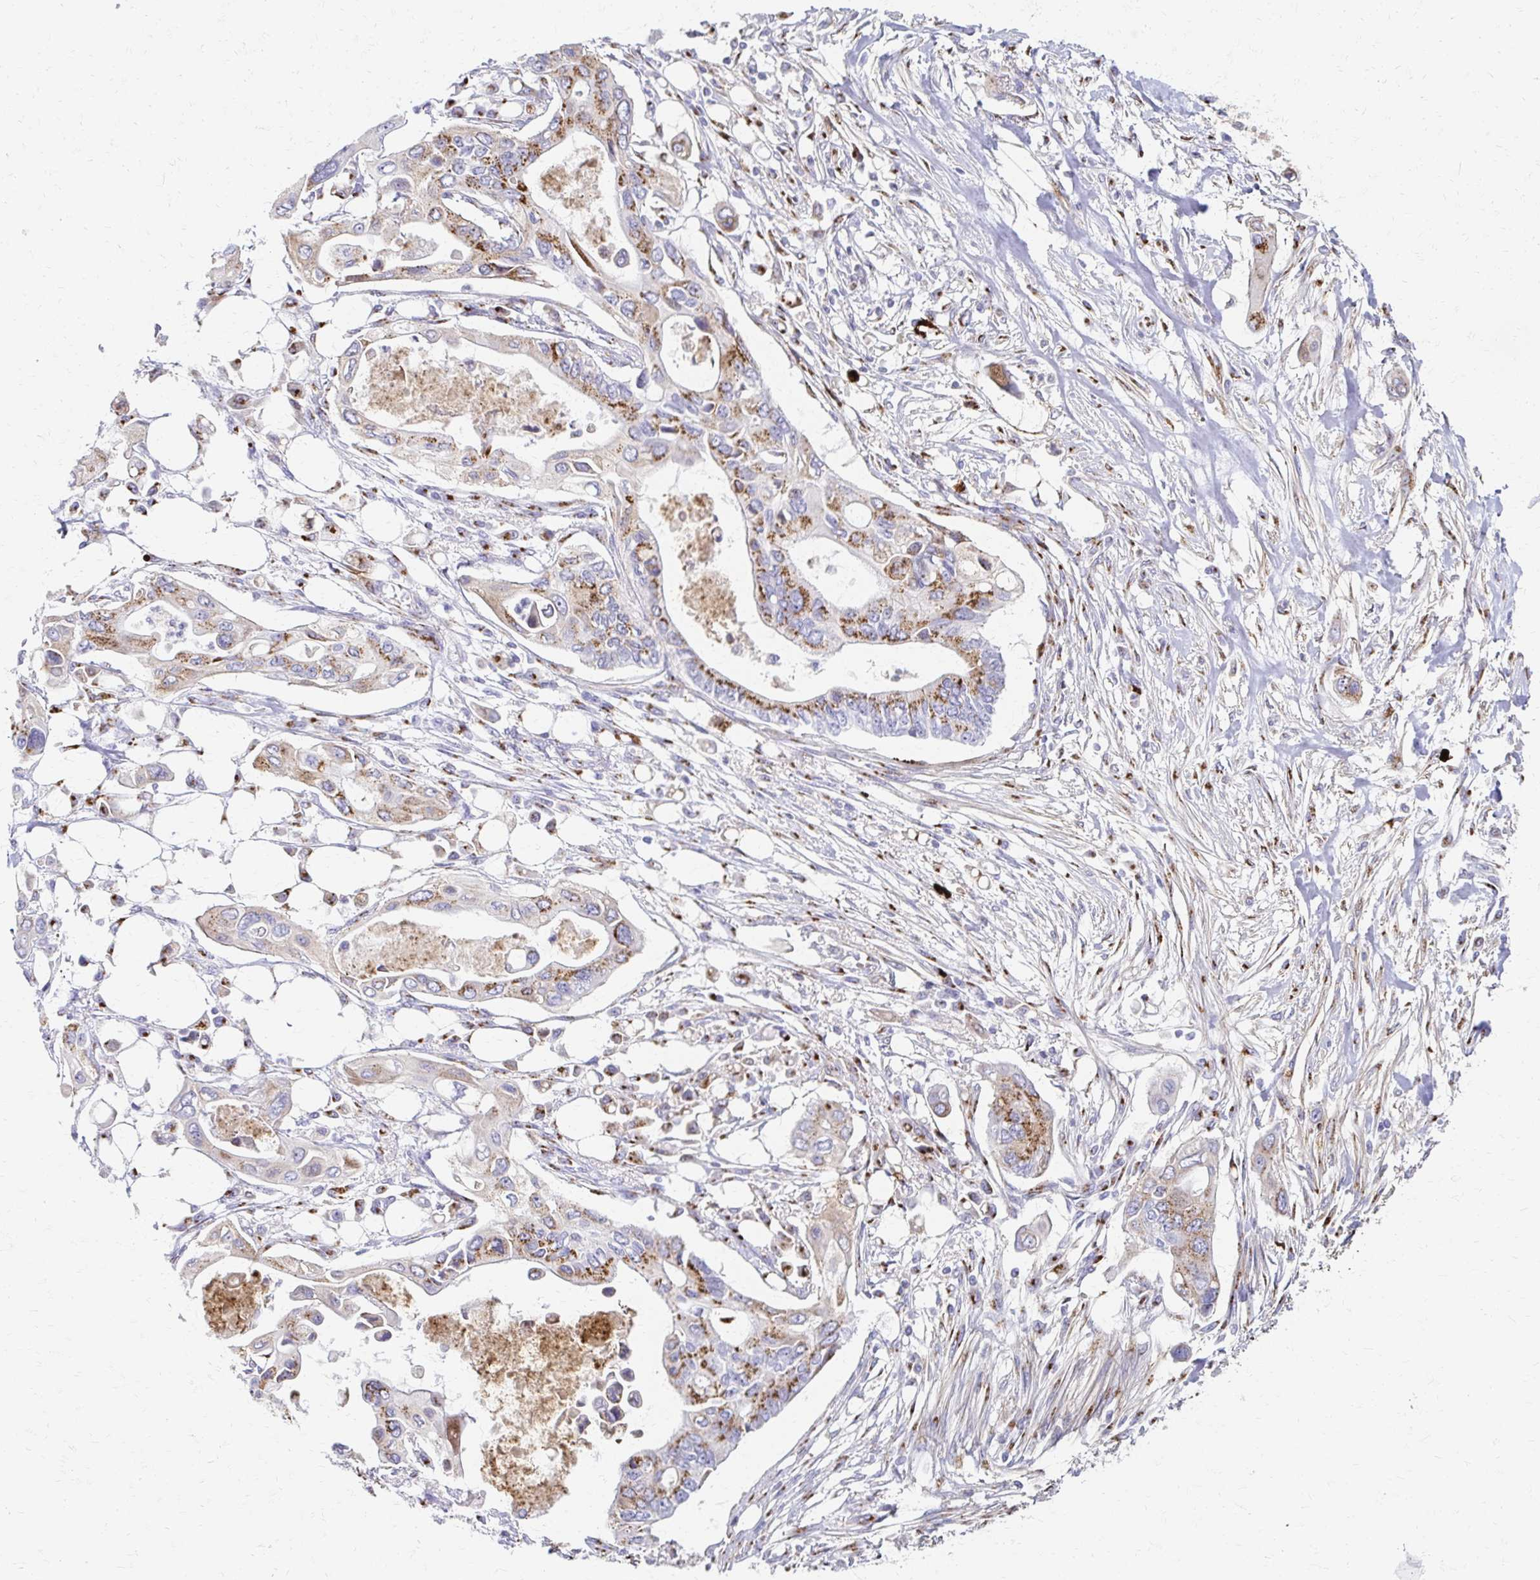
{"staining": {"intensity": "moderate", "quantity": ">75%", "location": "cytoplasmic/membranous"}, "tissue": "pancreatic cancer", "cell_type": "Tumor cells", "image_type": "cancer", "snomed": [{"axis": "morphology", "description": "Adenocarcinoma, NOS"}, {"axis": "topography", "description": "Pancreas"}], "caption": "Protein analysis of pancreatic cancer tissue reveals moderate cytoplasmic/membranous expression in about >75% of tumor cells.", "gene": "TM9SF1", "patient": {"sex": "female", "age": 63}}